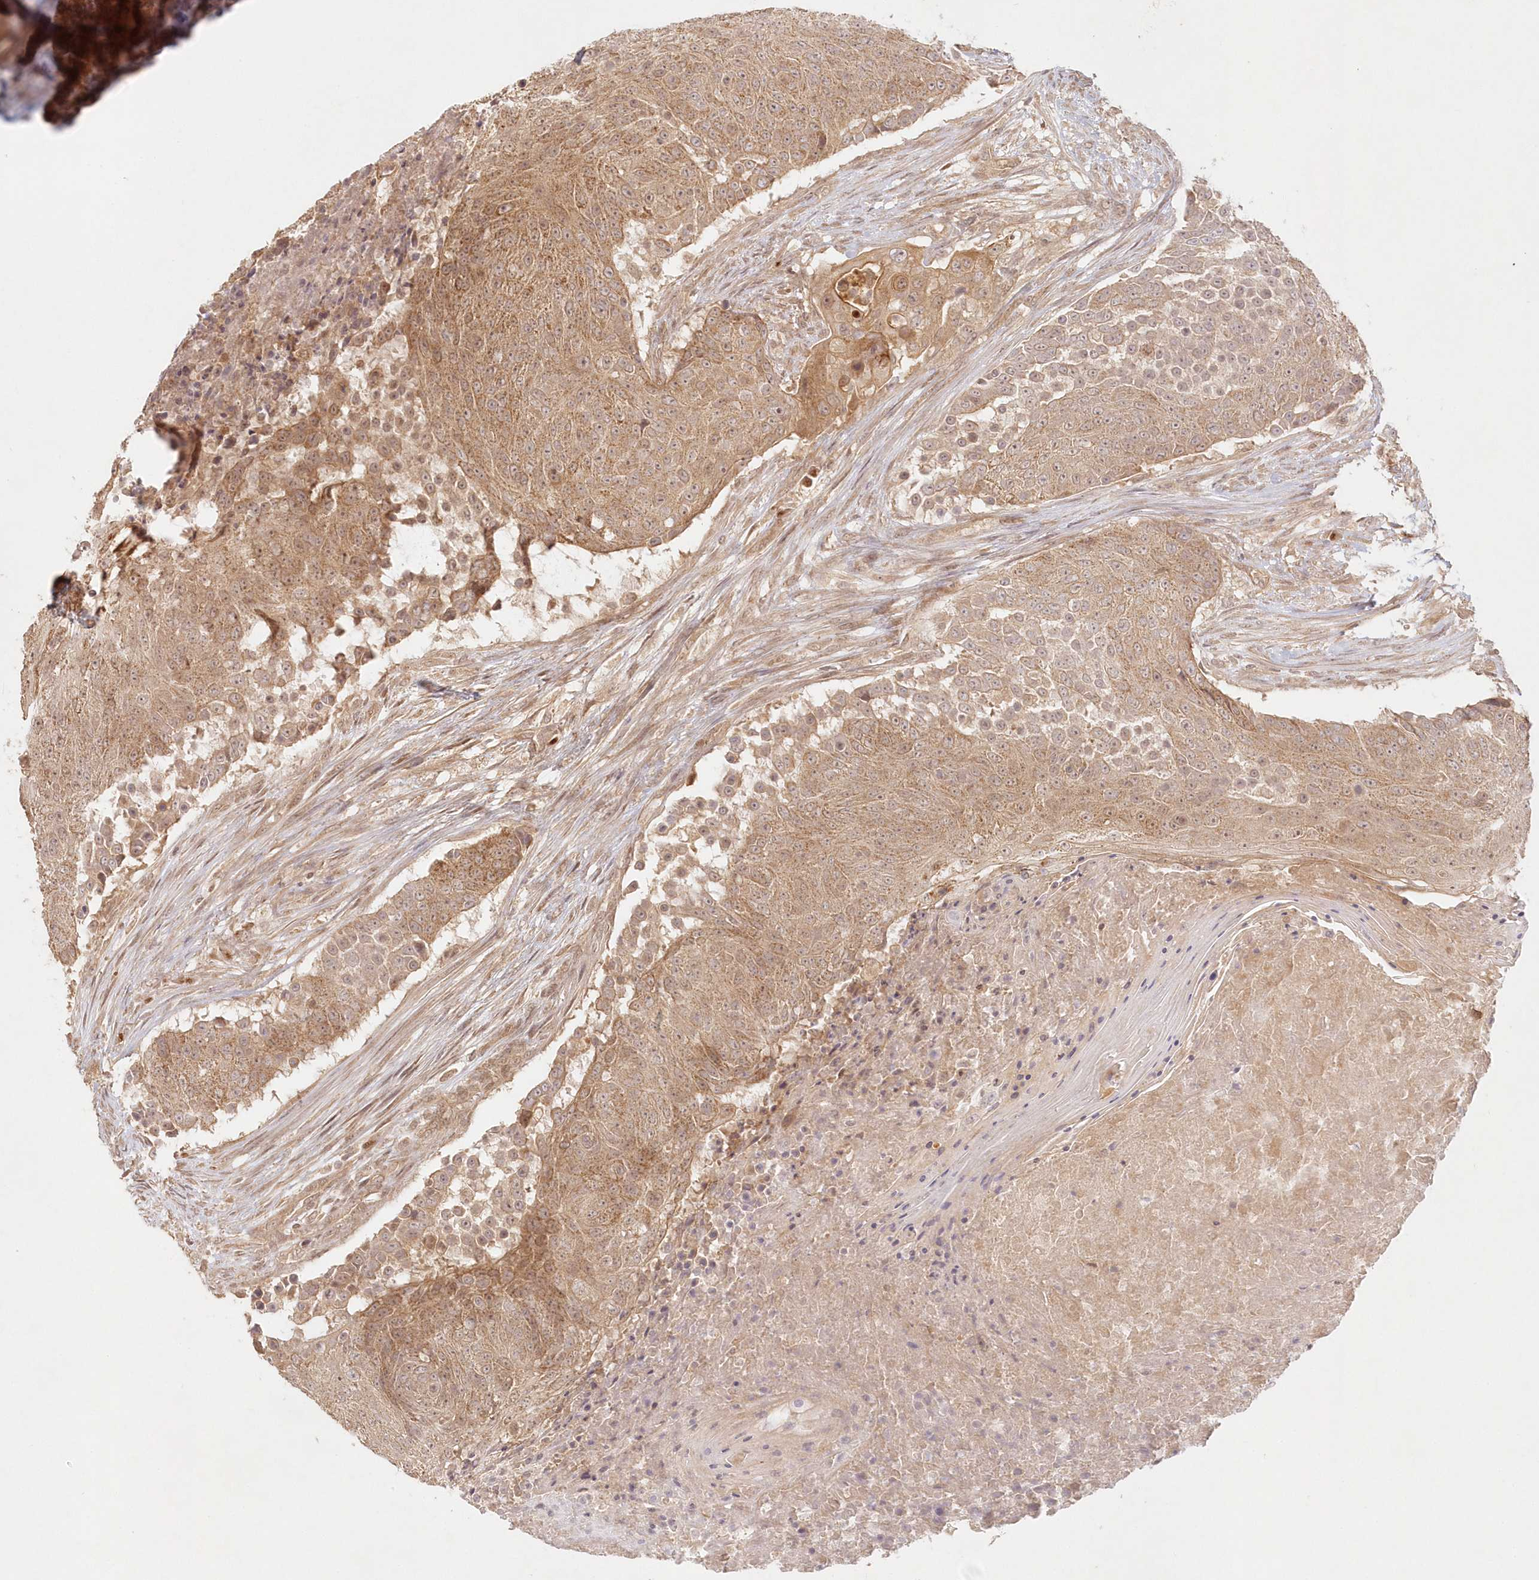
{"staining": {"intensity": "moderate", "quantity": ">75%", "location": "cytoplasmic/membranous"}, "tissue": "urothelial cancer", "cell_type": "Tumor cells", "image_type": "cancer", "snomed": [{"axis": "morphology", "description": "Urothelial carcinoma, High grade"}, {"axis": "topography", "description": "Urinary bladder"}], "caption": "Immunohistochemical staining of urothelial cancer exhibits medium levels of moderate cytoplasmic/membranous protein staining in about >75% of tumor cells. The staining was performed using DAB (3,3'-diaminobenzidine), with brown indicating positive protein expression. Nuclei are stained blue with hematoxylin.", "gene": "KIAA0232", "patient": {"sex": "female", "age": 63}}